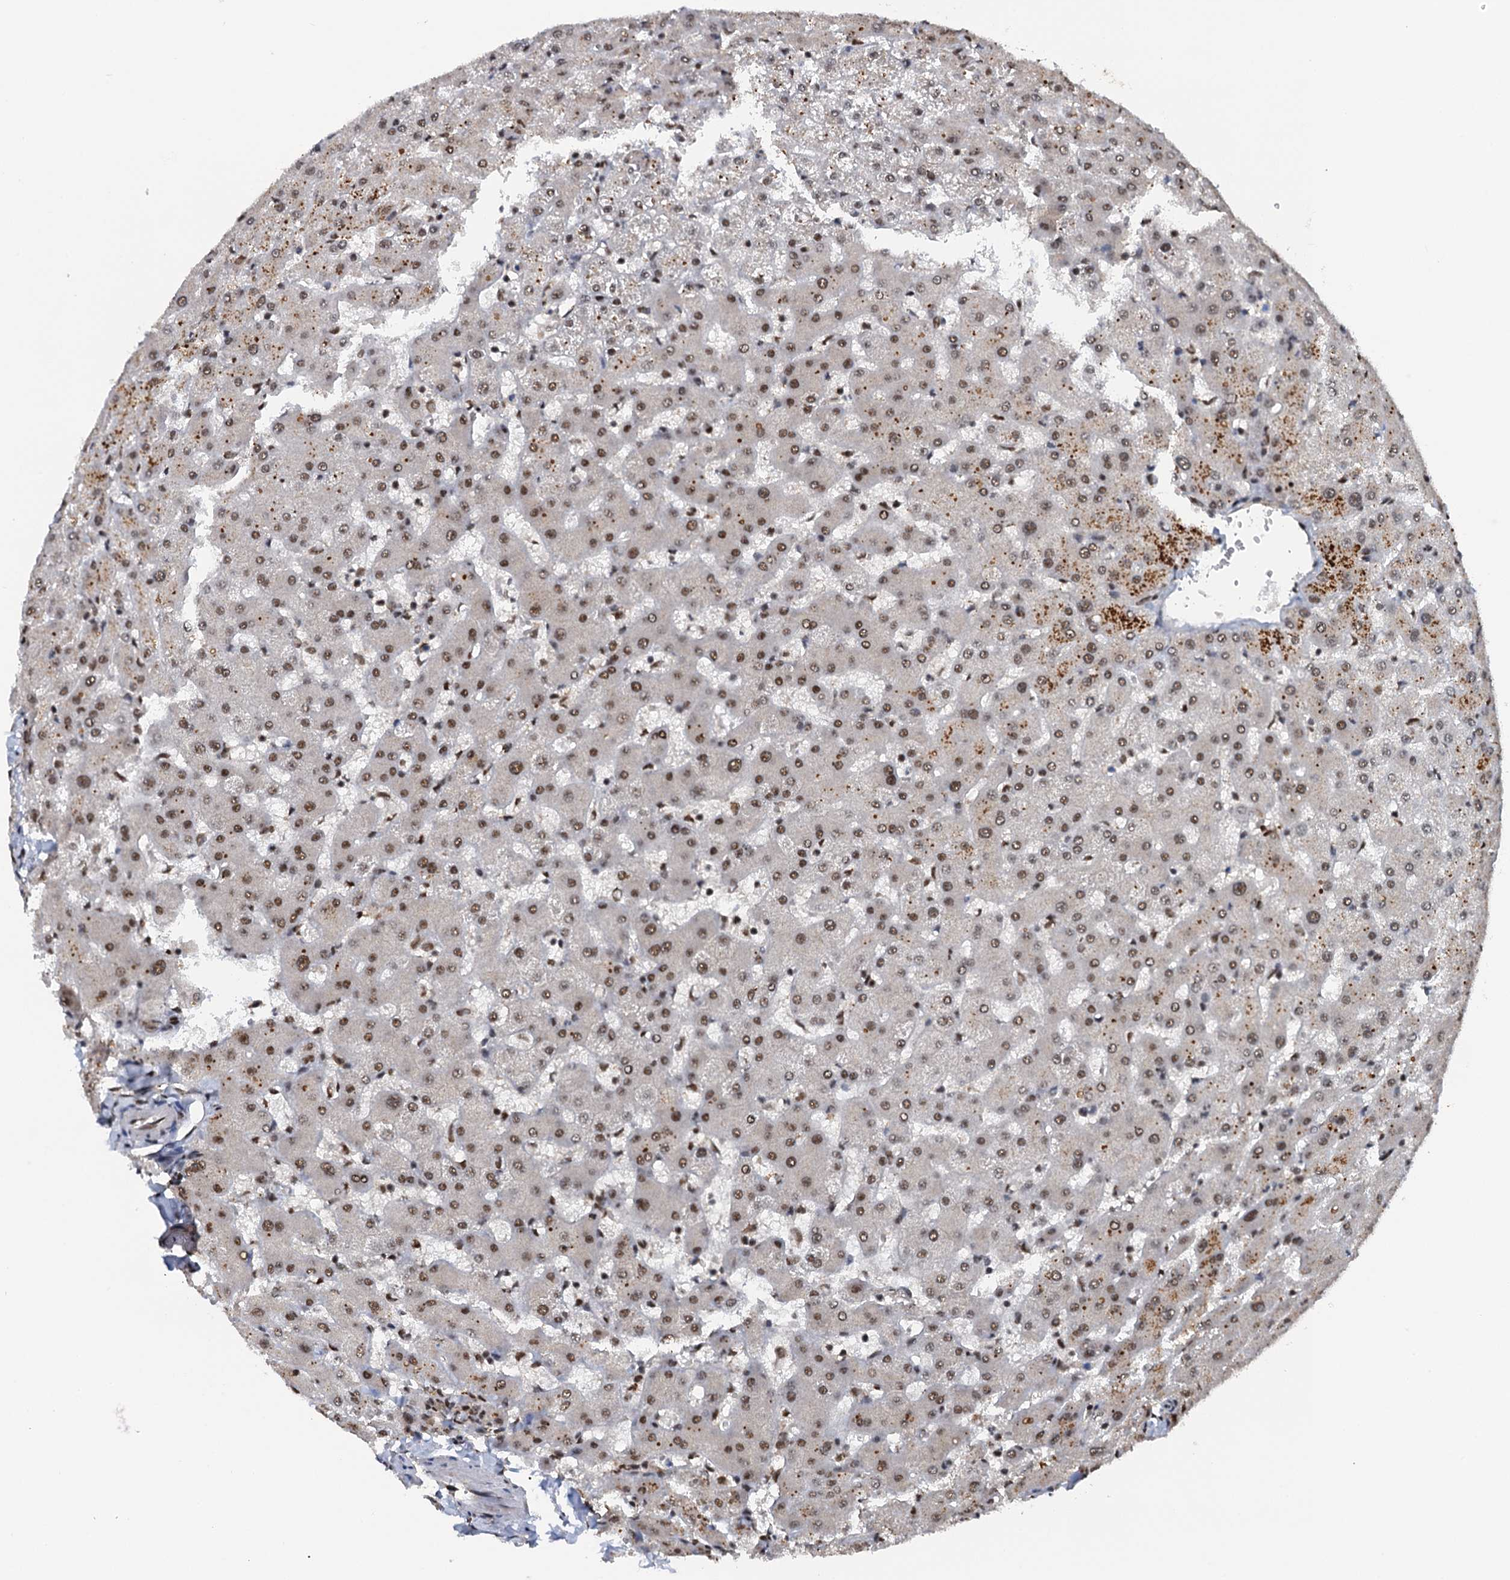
{"staining": {"intensity": "moderate", "quantity": ">75%", "location": "nuclear"}, "tissue": "liver", "cell_type": "Cholangiocytes", "image_type": "normal", "snomed": [{"axis": "morphology", "description": "Normal tissue, NOS"}, {"axis": "topography", "description": "Liver"}], "caption": "Brown immunohistochemical staining in benign human liver displays moderate nuclear expression in about >75% of cholangiocytes.", "gene": "ZC3H18", "patient": {"sex": "female", "age": 63}}